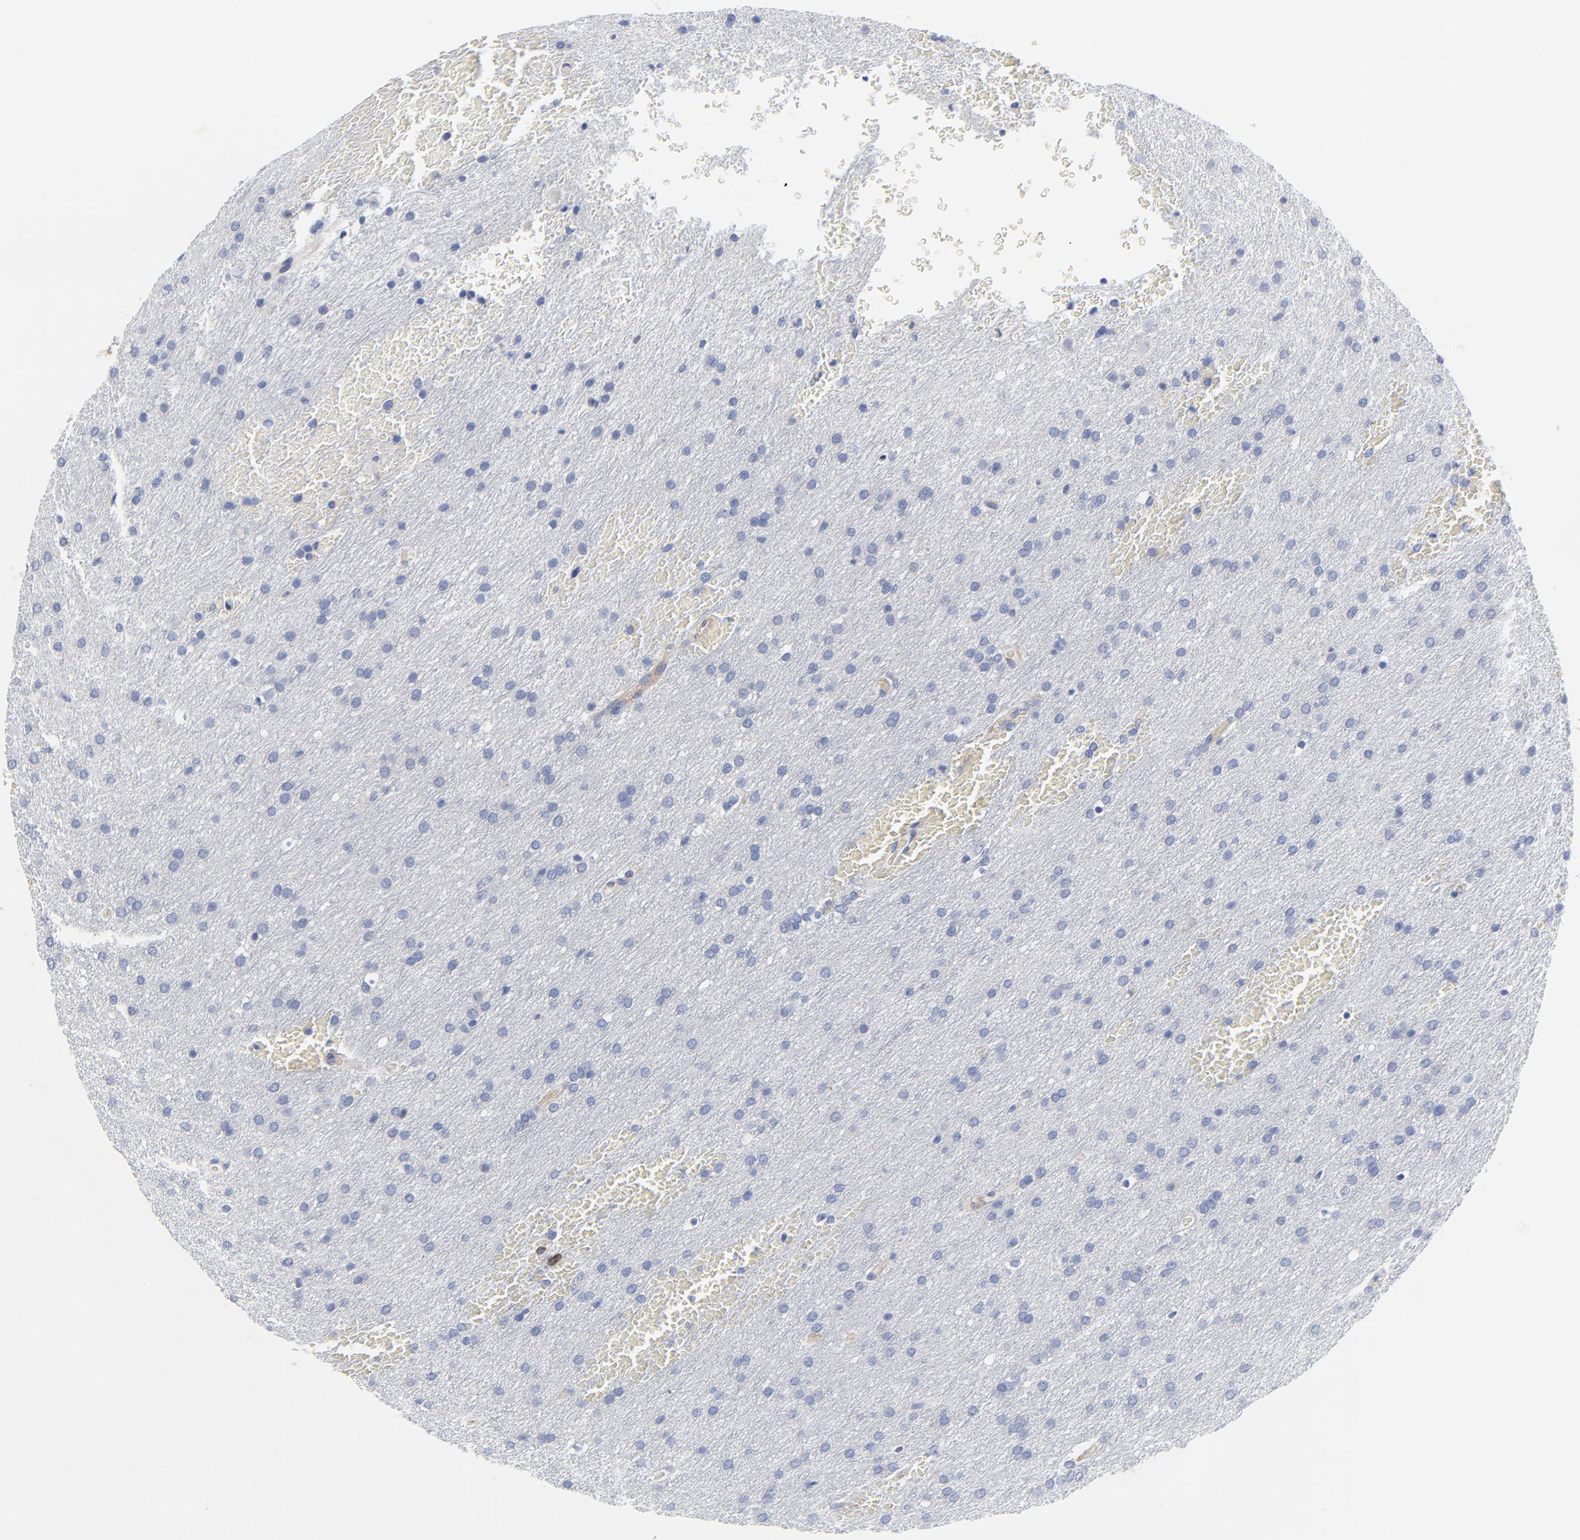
{"staining": {"intensity": "negative", "quantity": "none", "location": "none"}, "tissue": "glioma", "cell_type": "Tumor cells", "image_type": "cancer", "snomed": [{"axis": "morphology", "description": "Glioma, malignant, Low grade"}, {"axis": "topography", "description": "Brain"}], "caption": "High magnification brightfield microscopy of glioma stained with DAB (3,3'-diaminobenzidine) (brown) and counterstained with hematoxylin (blue): tumor cells show no significant staining.", "gene": "STAT2", "patient": {"sex": "female", "age": 32}}